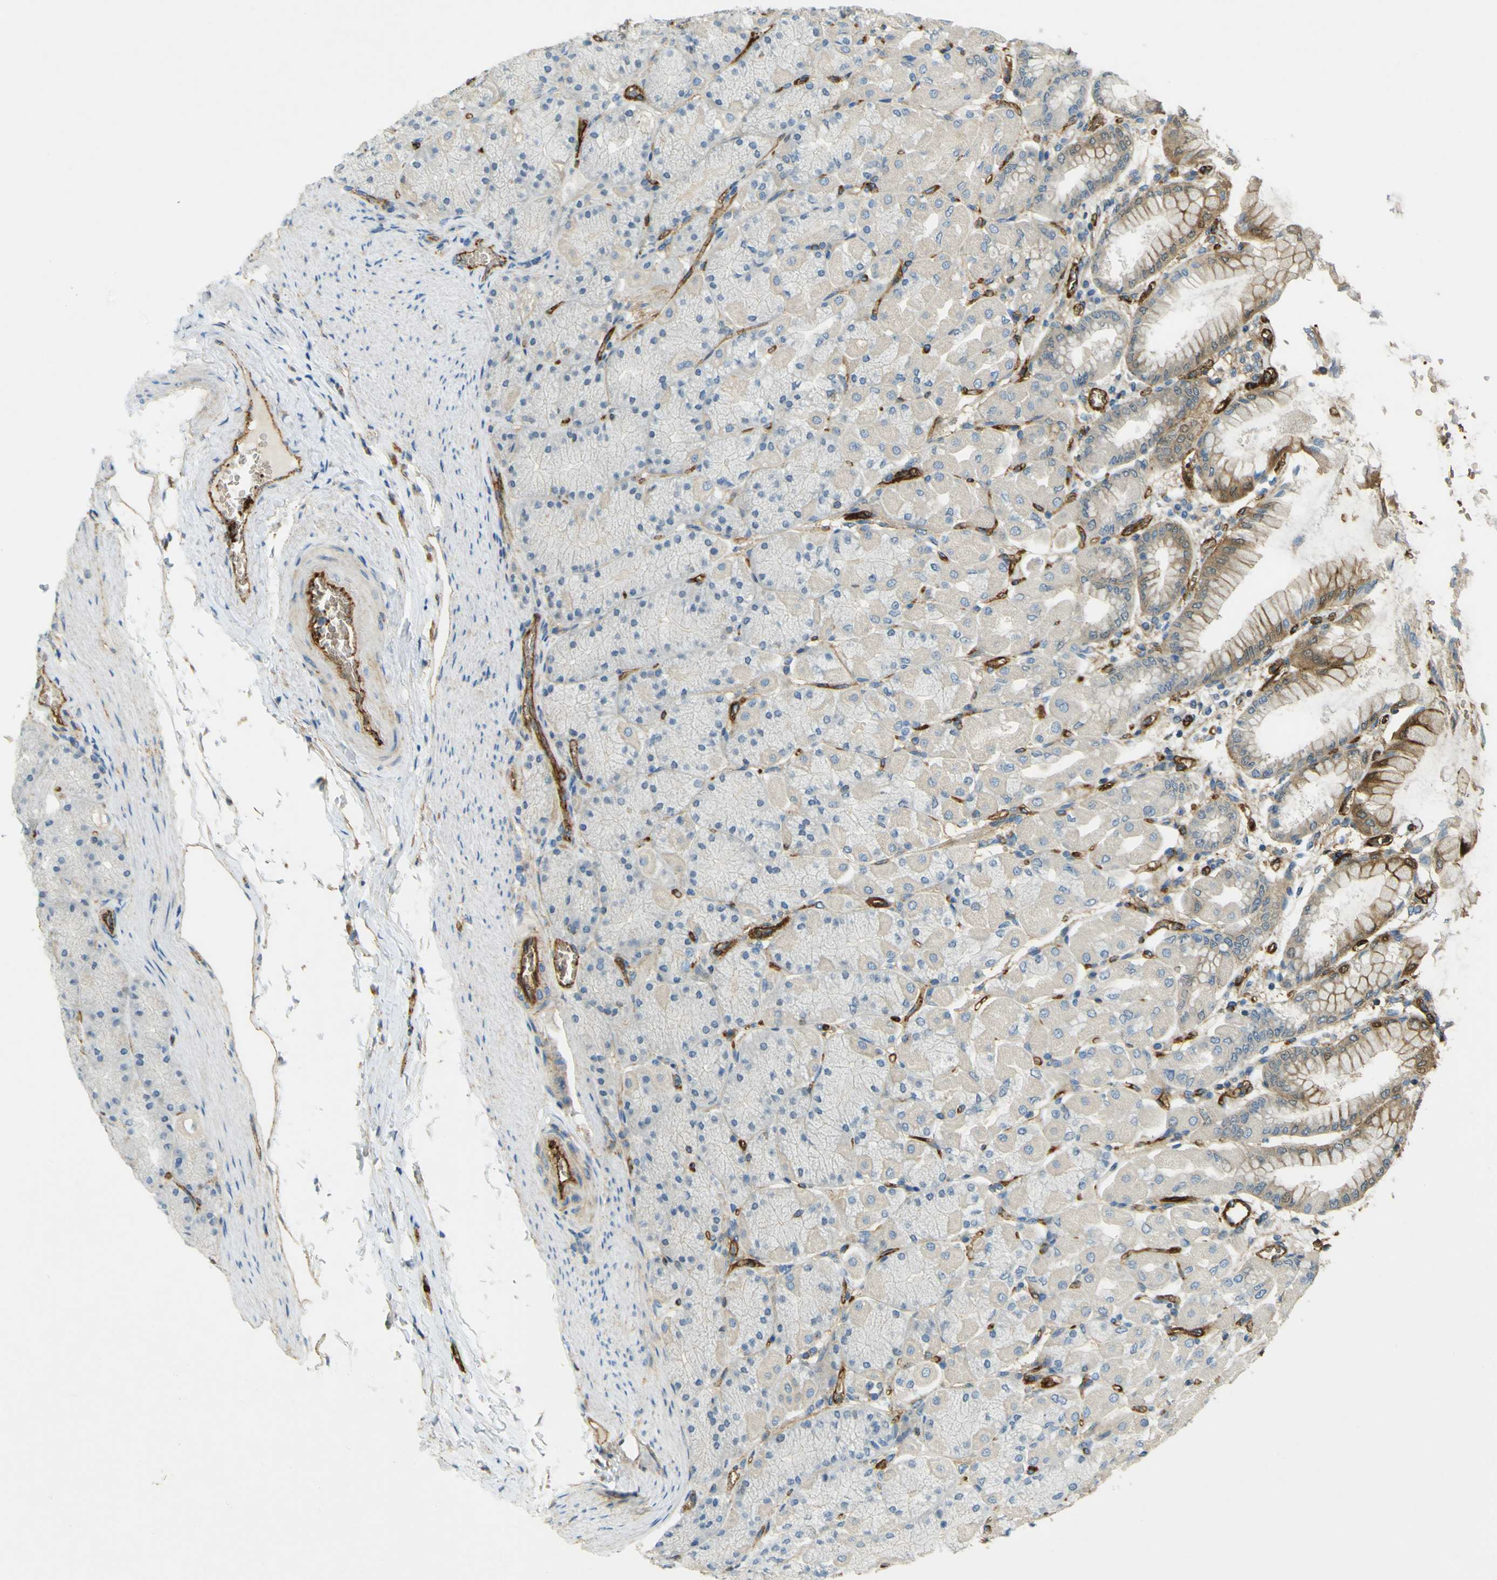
{"staining": {"intensity": "strong", "quantity": "25%-75%", "location": "cytoplasmic/membranous"}, "tissue": "stomach", "cell_type": "Glandular cells", "image_type": "normal", "snomed": [{"axis": "morphology", "description": "Normal tissue, NOS"}, {"axis": "topography", "description": "Stomach, upper"}], "caption": "High-magnification brightfield microscopy of benign stomach stained with DAB (brown) and counterstained with hematoxylin (blue). glandular cells exhibit strong cytoplasmic/membranous expression is present in approximately25%-75% of cells. The staining is performed using DAB (3,3'-diaminobenzidine) brown chromogen to label protein expression. The nuclei are counter-stained blue using hematoxylin.", "gene": "PLXDC1", "patient": {"sex": "female", "age": 56}}